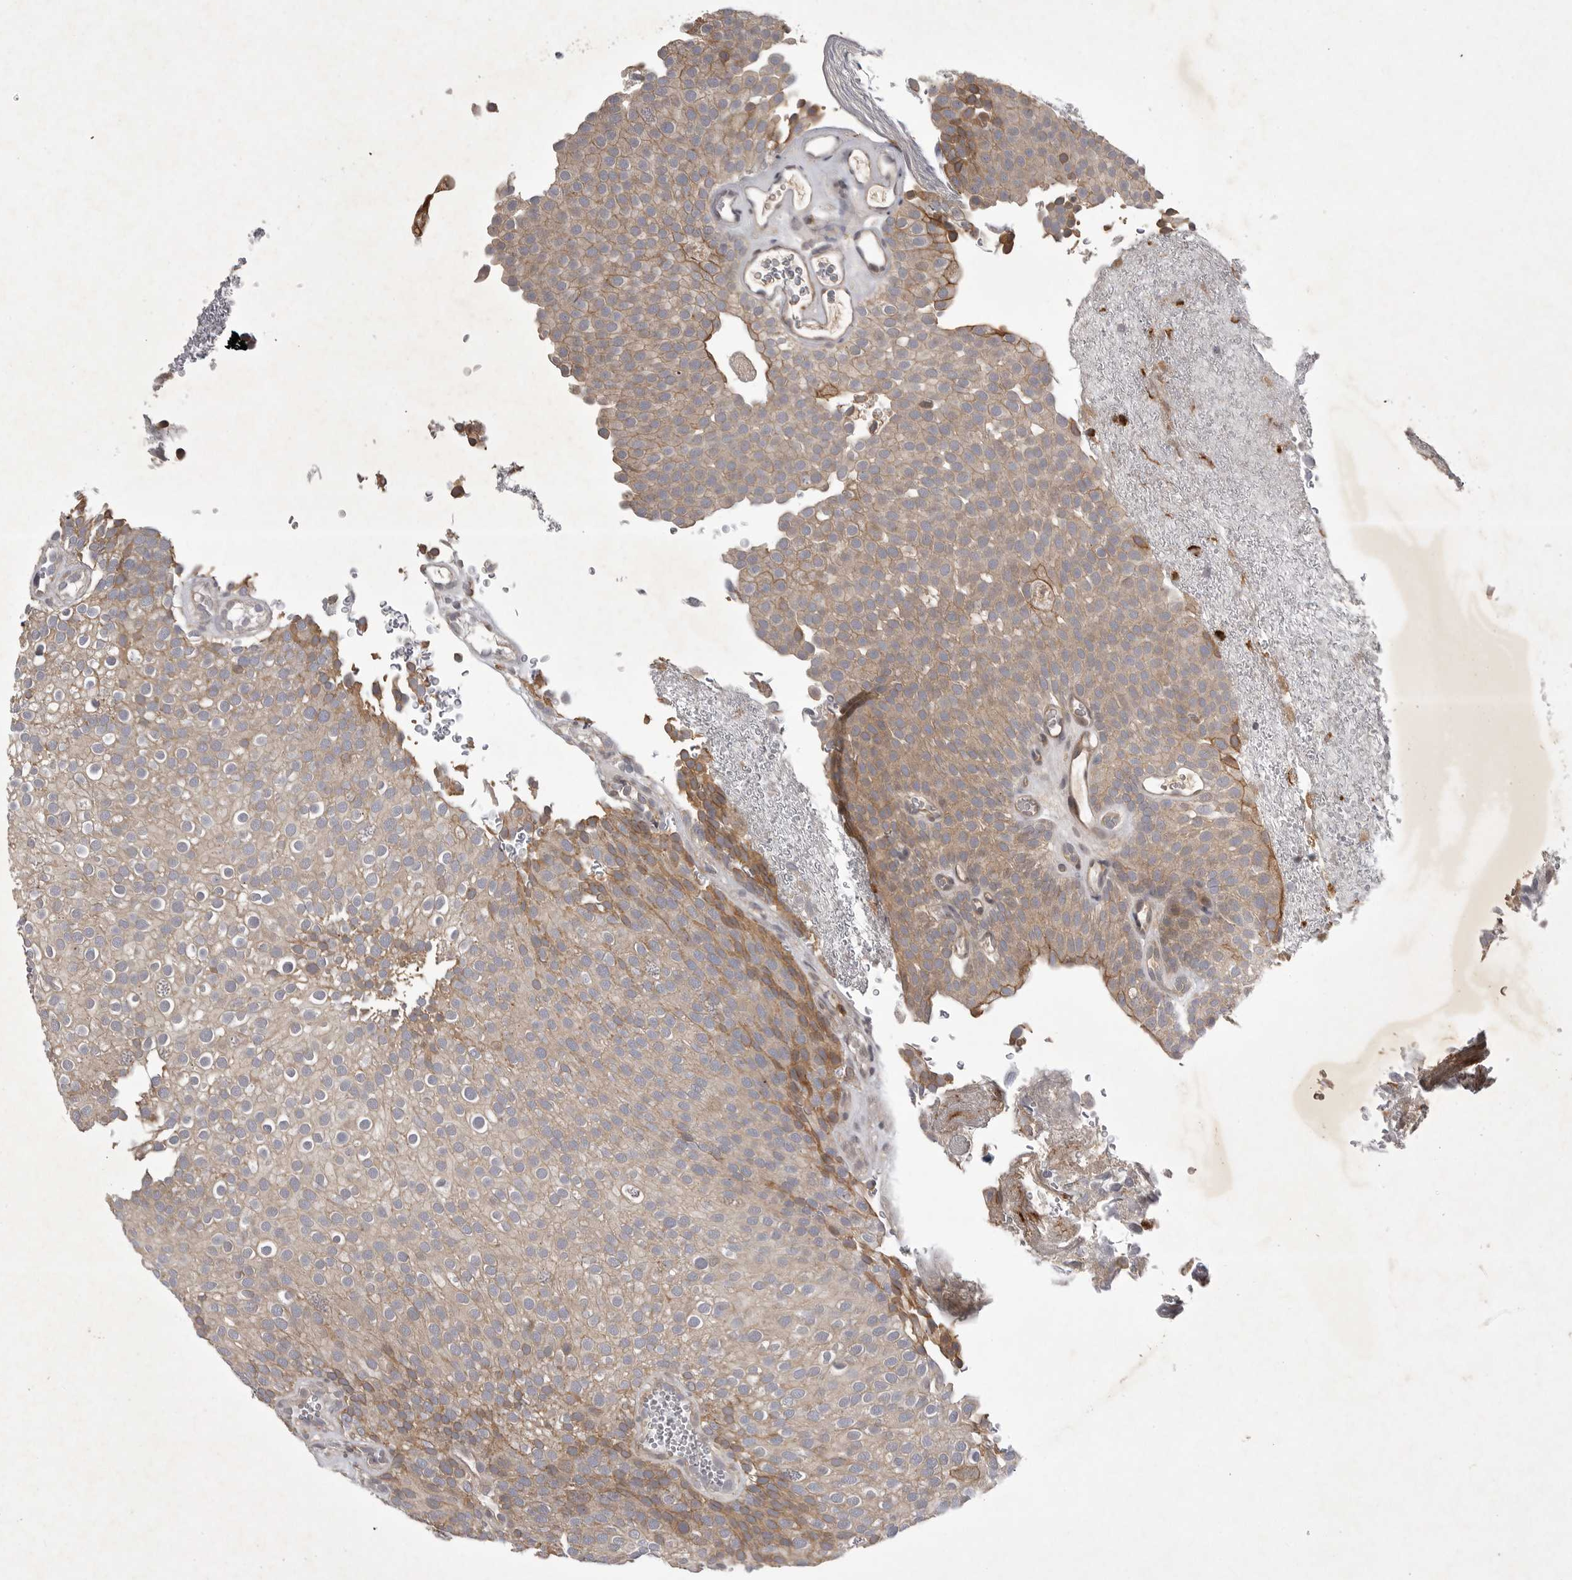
{"staining": {"intensity": "moderate", "quantity": "<25%", "location": "cytoplasmic/membranous"}, "tissue": "urothelial cancer", "cell_type": "Tumor cells", "image_type": "cancer", "snomed": [{"axis": "morphology", "description": "Urothelial carcinoma, Low grade"}, {"axis": "topography", "description": "Urinary bladder"}], "caption": "Immunohistochemistry photomicrograph of human urothelial carcinoma (low-grade) stained for a protein (brown), which reveals low levels of moderate cytoplasmic/membranous expression in about <25% of tumor cells.", "gene": "UBE3D", "patient": {"sex": "male", "age": 78}}